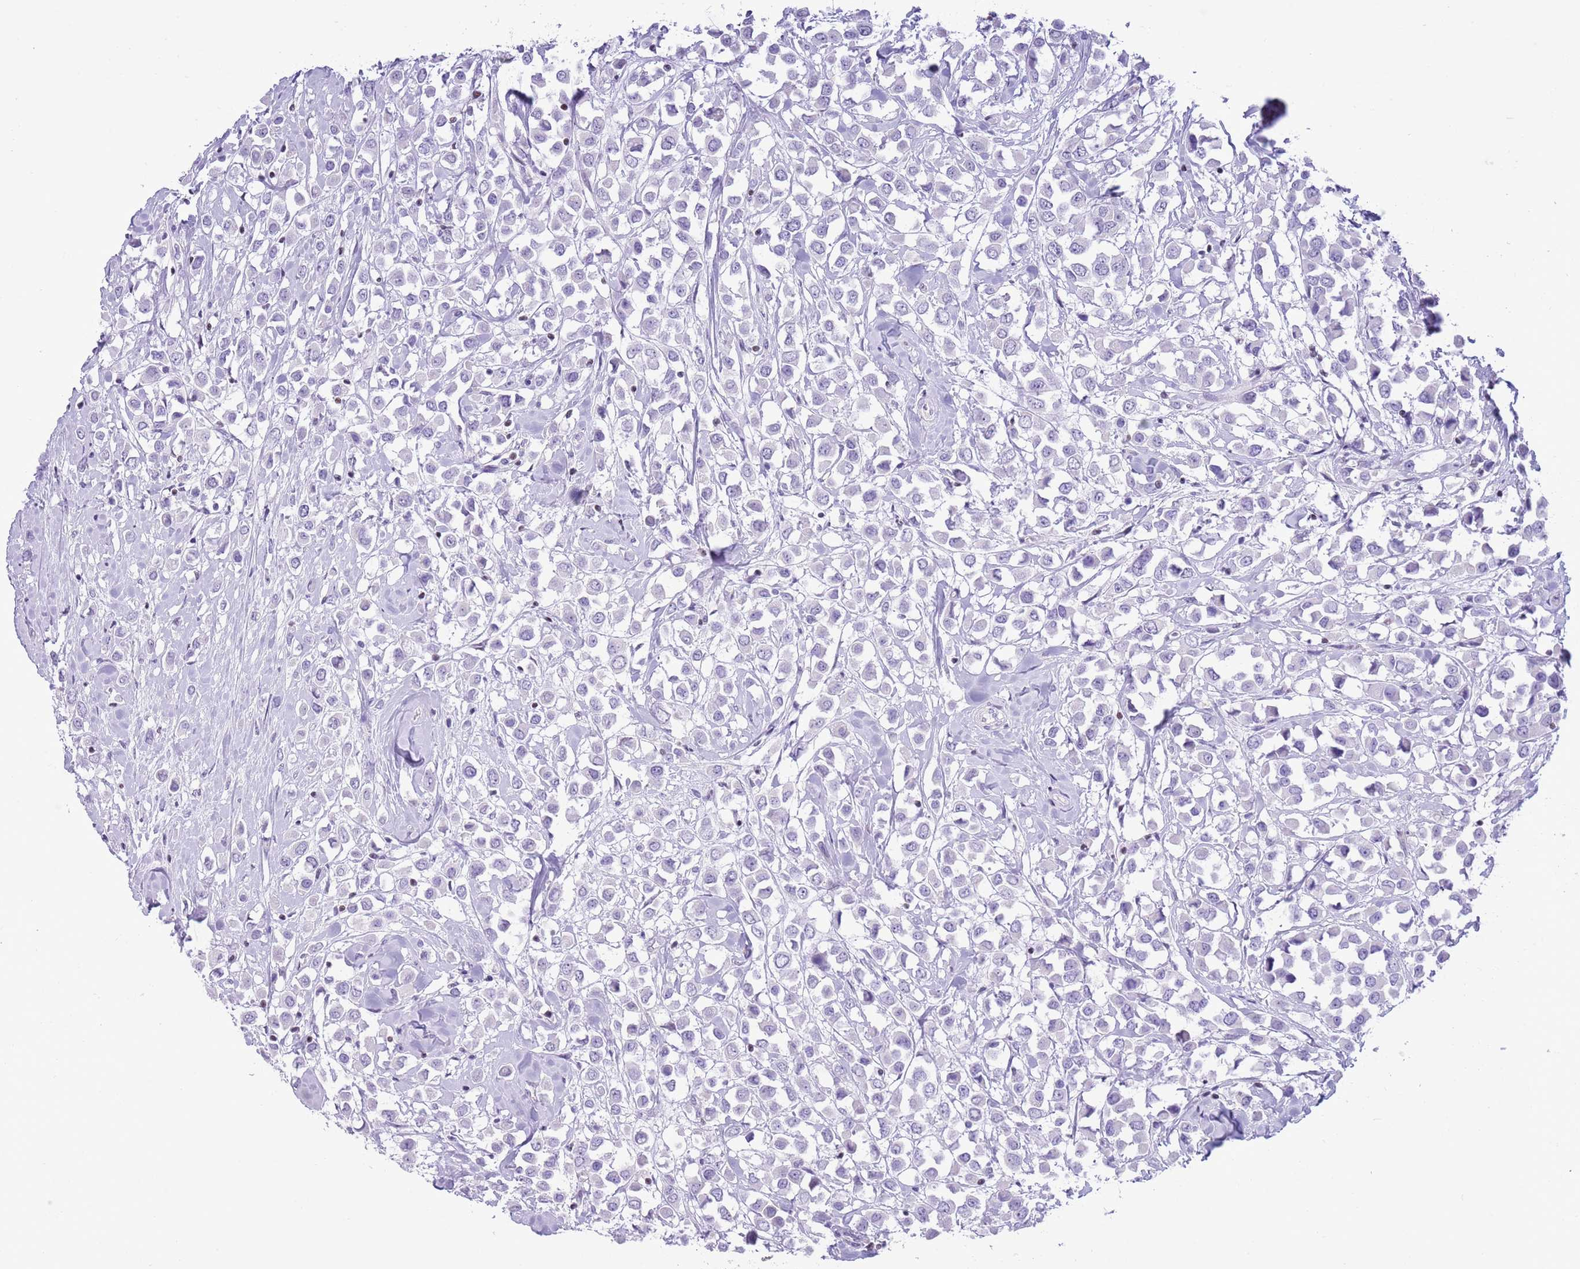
{"staining": {"intensity": "negative", "quantity": "none", "location": "none"}, "tissue": "breast cancer", "cell_type": "Tumor cells", "image_type": "cancer", "snomed": [{"axis": "morphology", "description": "Duct carcinoma"}, {"axis": "topography", "description": "Breast"}], "caption": "Immunohistochemistry (IHC) histopathology image of intraductal carcinoma (breast) stained for a protein (brown), which demonstrates no expression in tumor cells. The staining was performed using DAB to visualize the protein expression in brown, while the nuclei were stained in blue with hematoxylin (Magnification: 20x).", "gene": "BCL11B", "patient": {"sex": "female", "age": 87}}